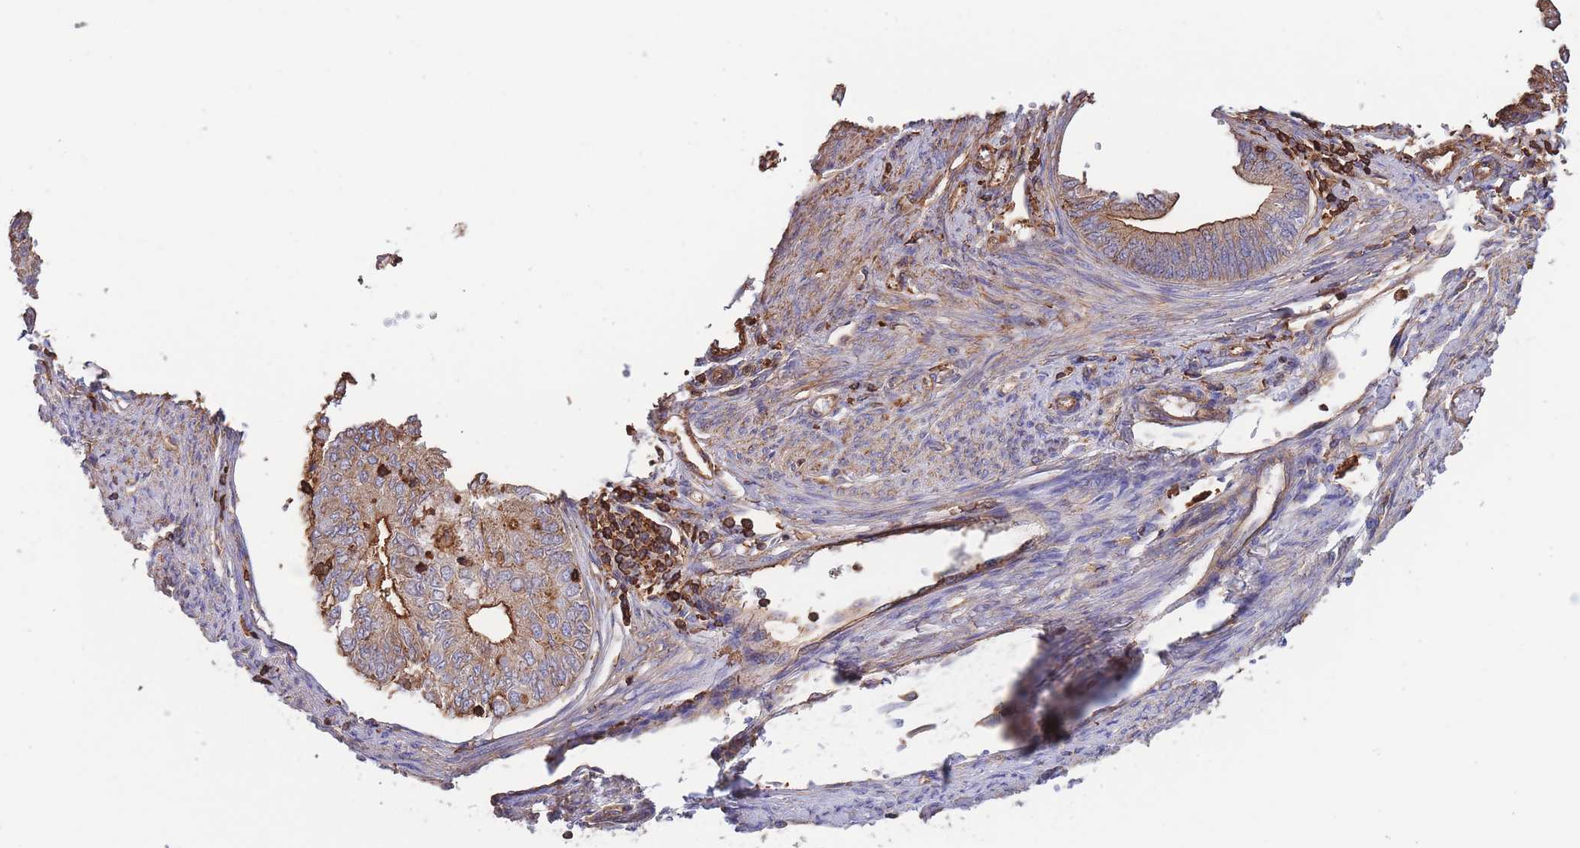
{"staining": {"intensity": "moderate", "quantity": ">75%", "location": "cytoplasmic/membranous"}, "tissue": "endometrial cancer", "cell_type": "Tumor cells", "image_type": "cancer", "snomed": [{"axis": "morphology", "description": "Adenocarcinoma, NOS"}, {"axis": "topography", "description": "Endometrium"}], "caption": "The histopathology image exhibits a brown stain indicating the presence of a protein in the cytoplasmic/membranous of tumor cells in endometrial cancer (adenocarcinoma).", "gene": "LRRN4CL", "patient": {"sex": "female", "age": 68}}